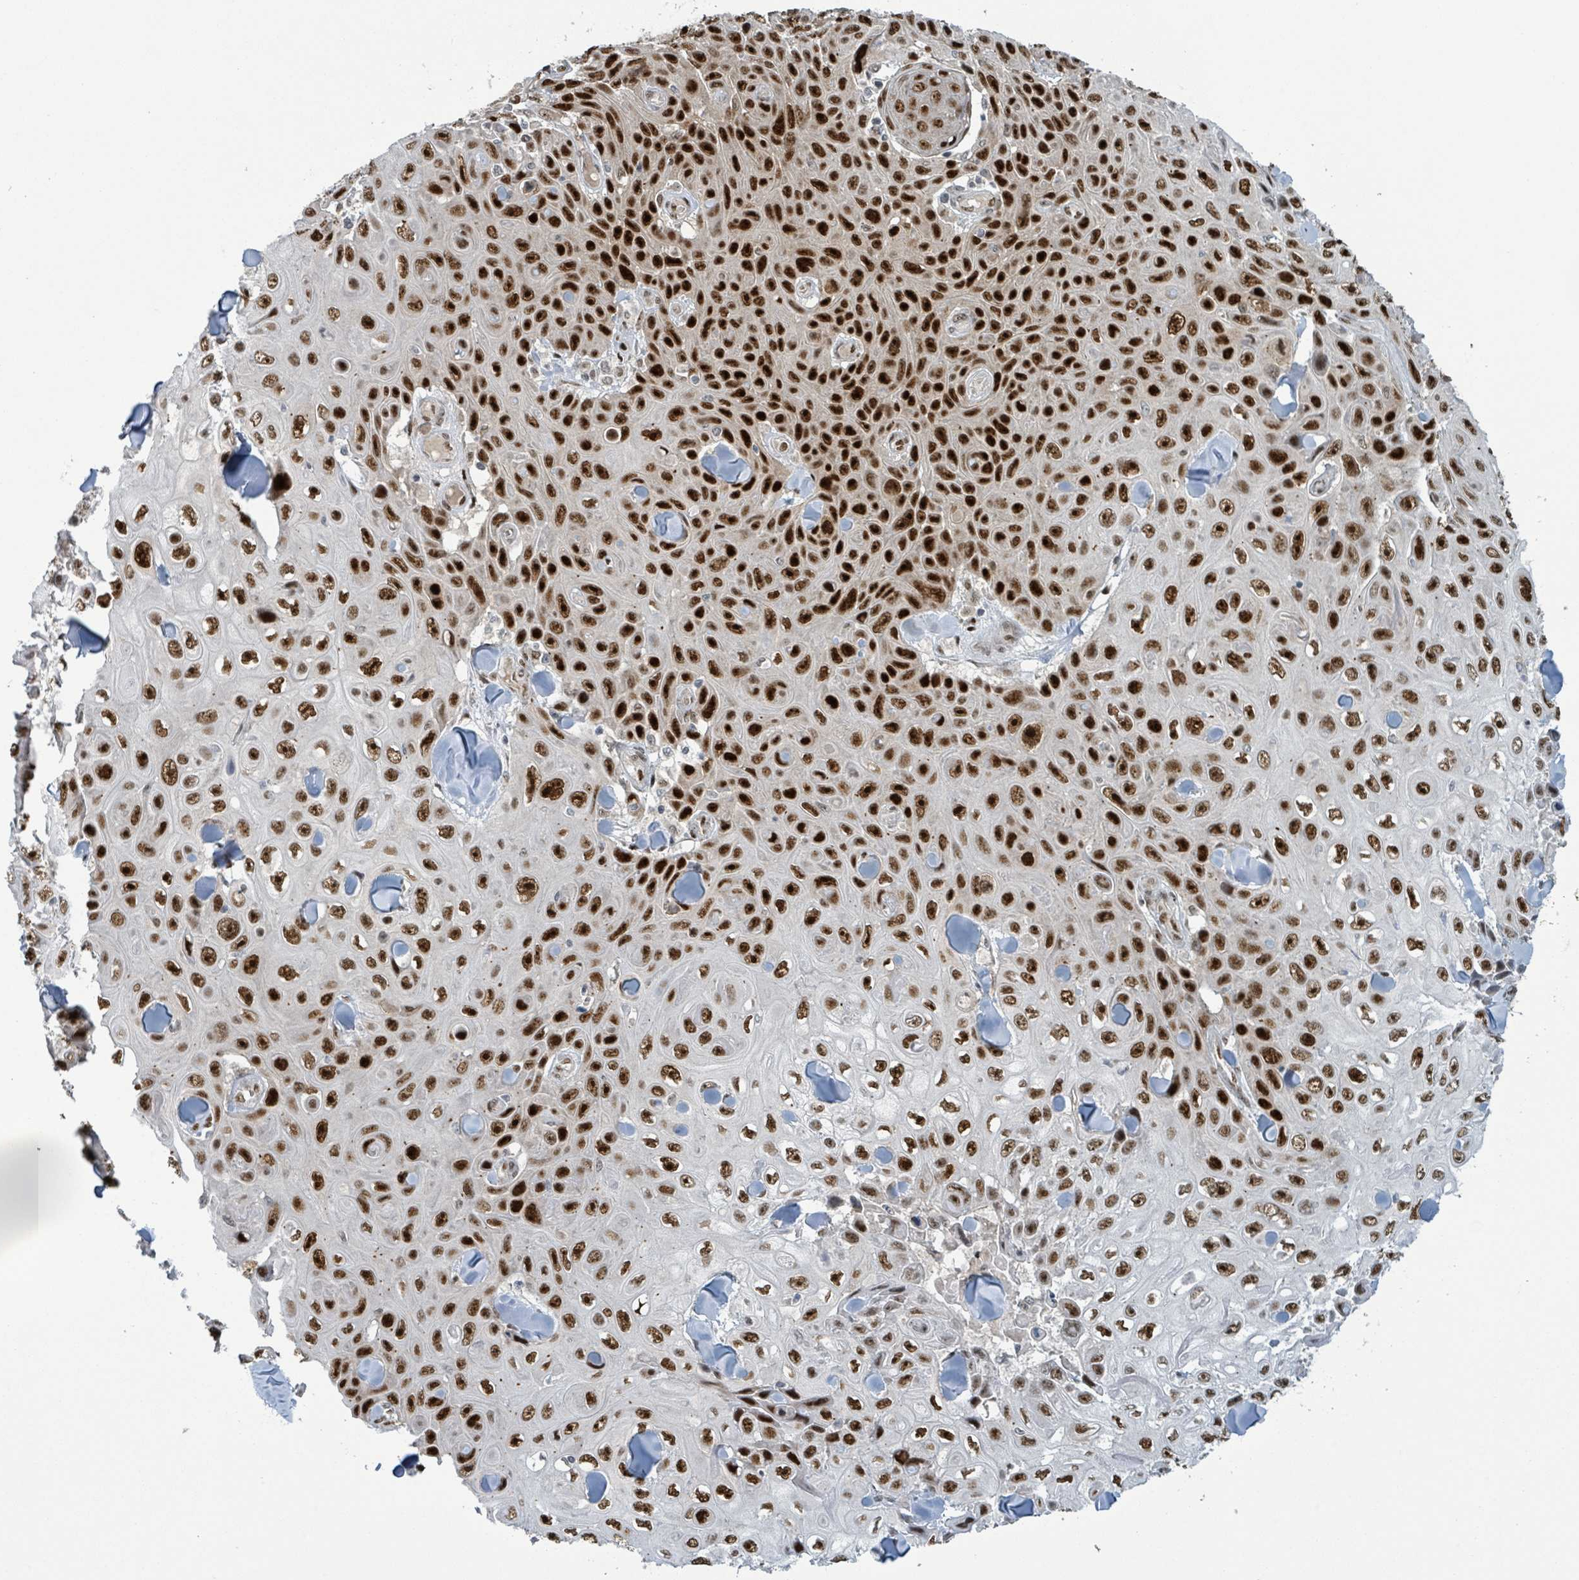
{"staining": {"intensity": "strong", "quantity": ">75%", "location": "nuclear"}, "tissue": "skin cancer", "cell_type": "Tumor cells", "image_type": "cancer", "snomed": [{"axis": "morphology", "description": "Squamous cell carcinoma, NOS"}, {"axis": "topography", "description": "Skin"}], "caption": "A photomicrograph of human squamous cell carcinoma (skin) stained for a protein shows strong nuclear brown staining in tumor cells. (DAB (3,3'-diaminobenzidine) IHC, brown staining for protein, blue staining for nuclei).", "gene": "KLF3", "patient": {"sex": "male", "age": 82}}